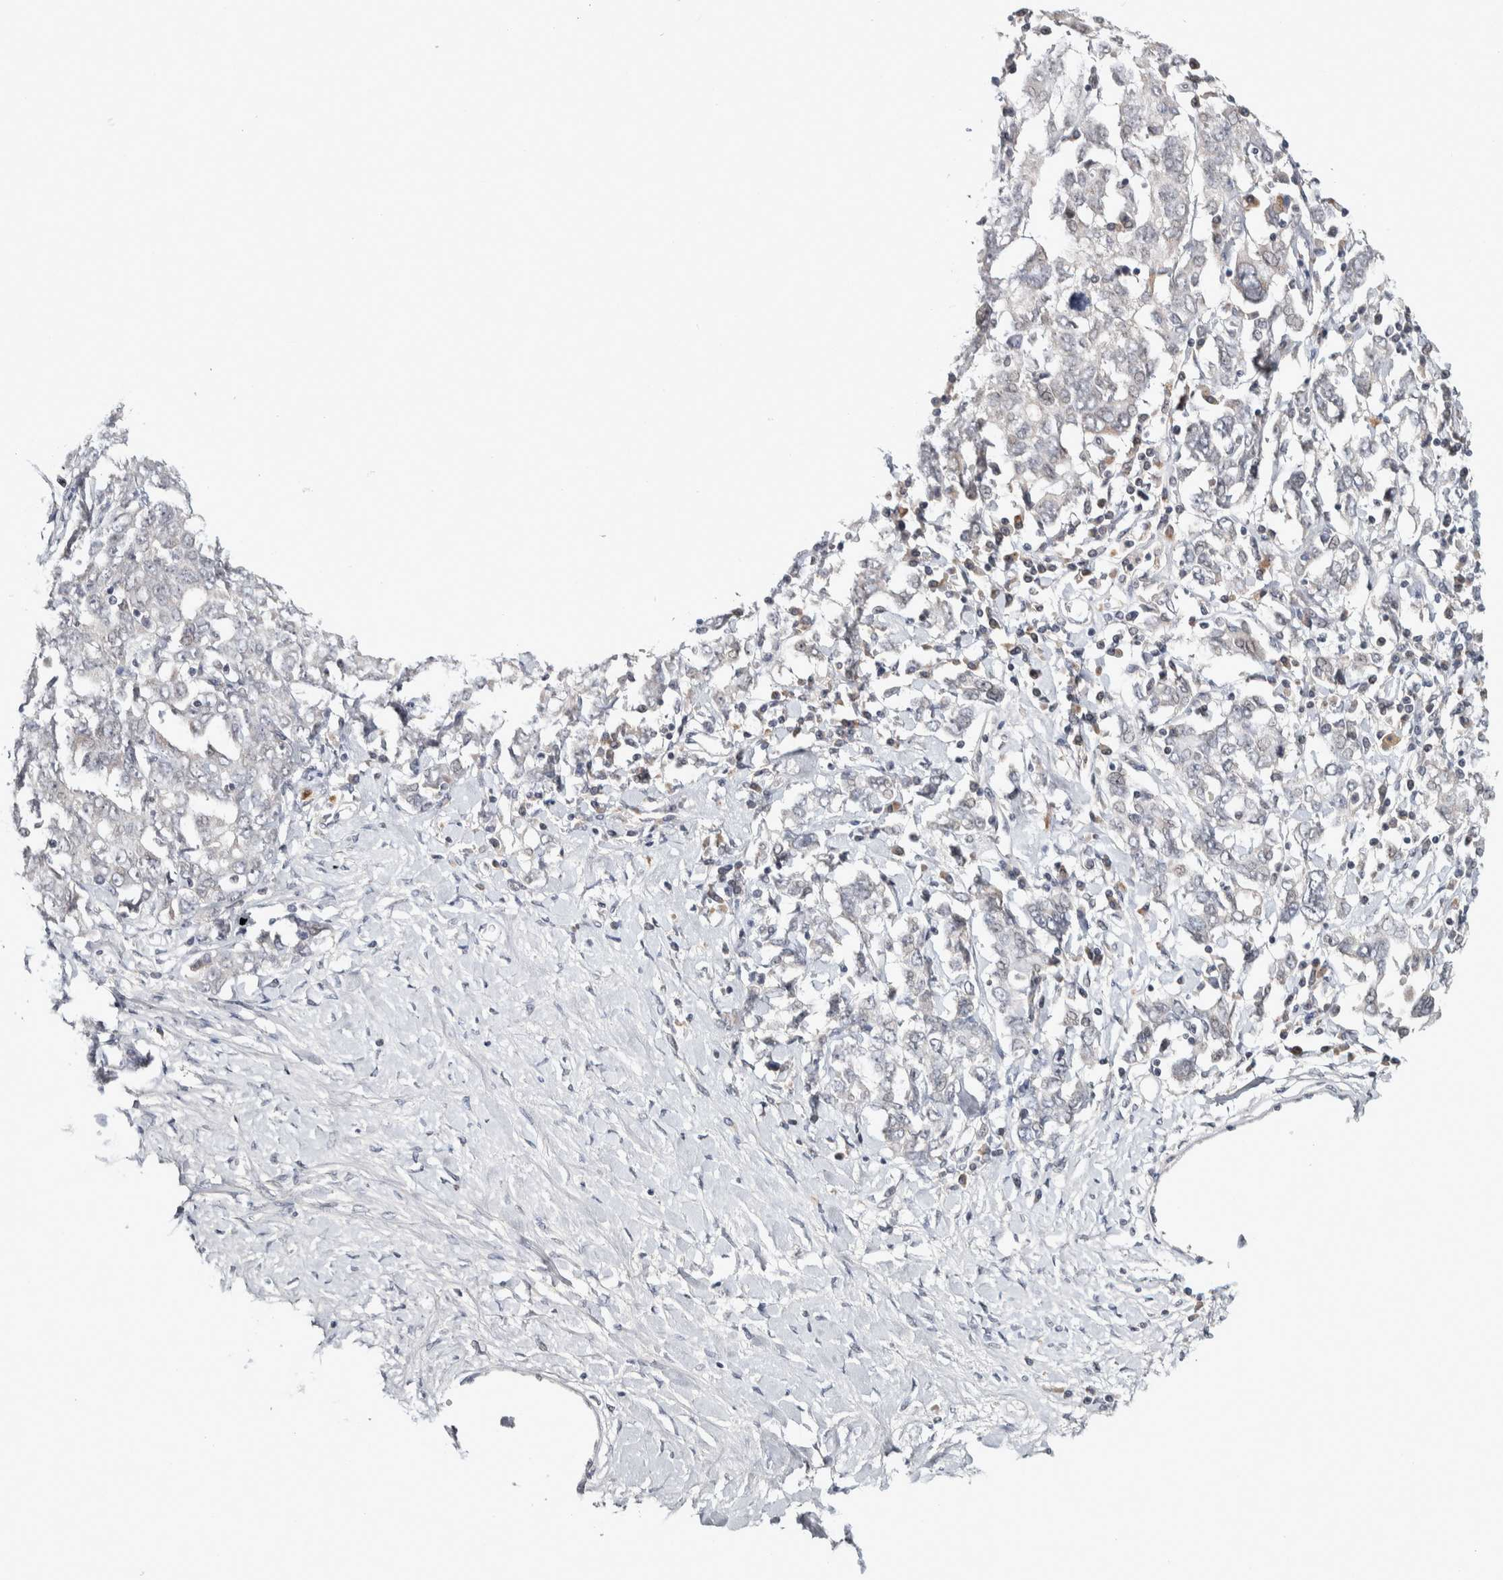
{"staining": {"intensity": "negative", "quantity": "none", "location": "none"}, "tissue": "ovarian cancer", "cell_type": "Tumor cells", "image_type": "cancer", "snomed": [{"axis": "morphology", "description": "Carcinoma, endometroid"}, {"axis": "topography", "description": "Ovary"}], "caption": "The photomicrograph reveals no staining of tumor cells in ovarian cancer. Nuclei are stained in blue.", "gene": "ASPN", "patient": {"sex": "female", "age": 62}}